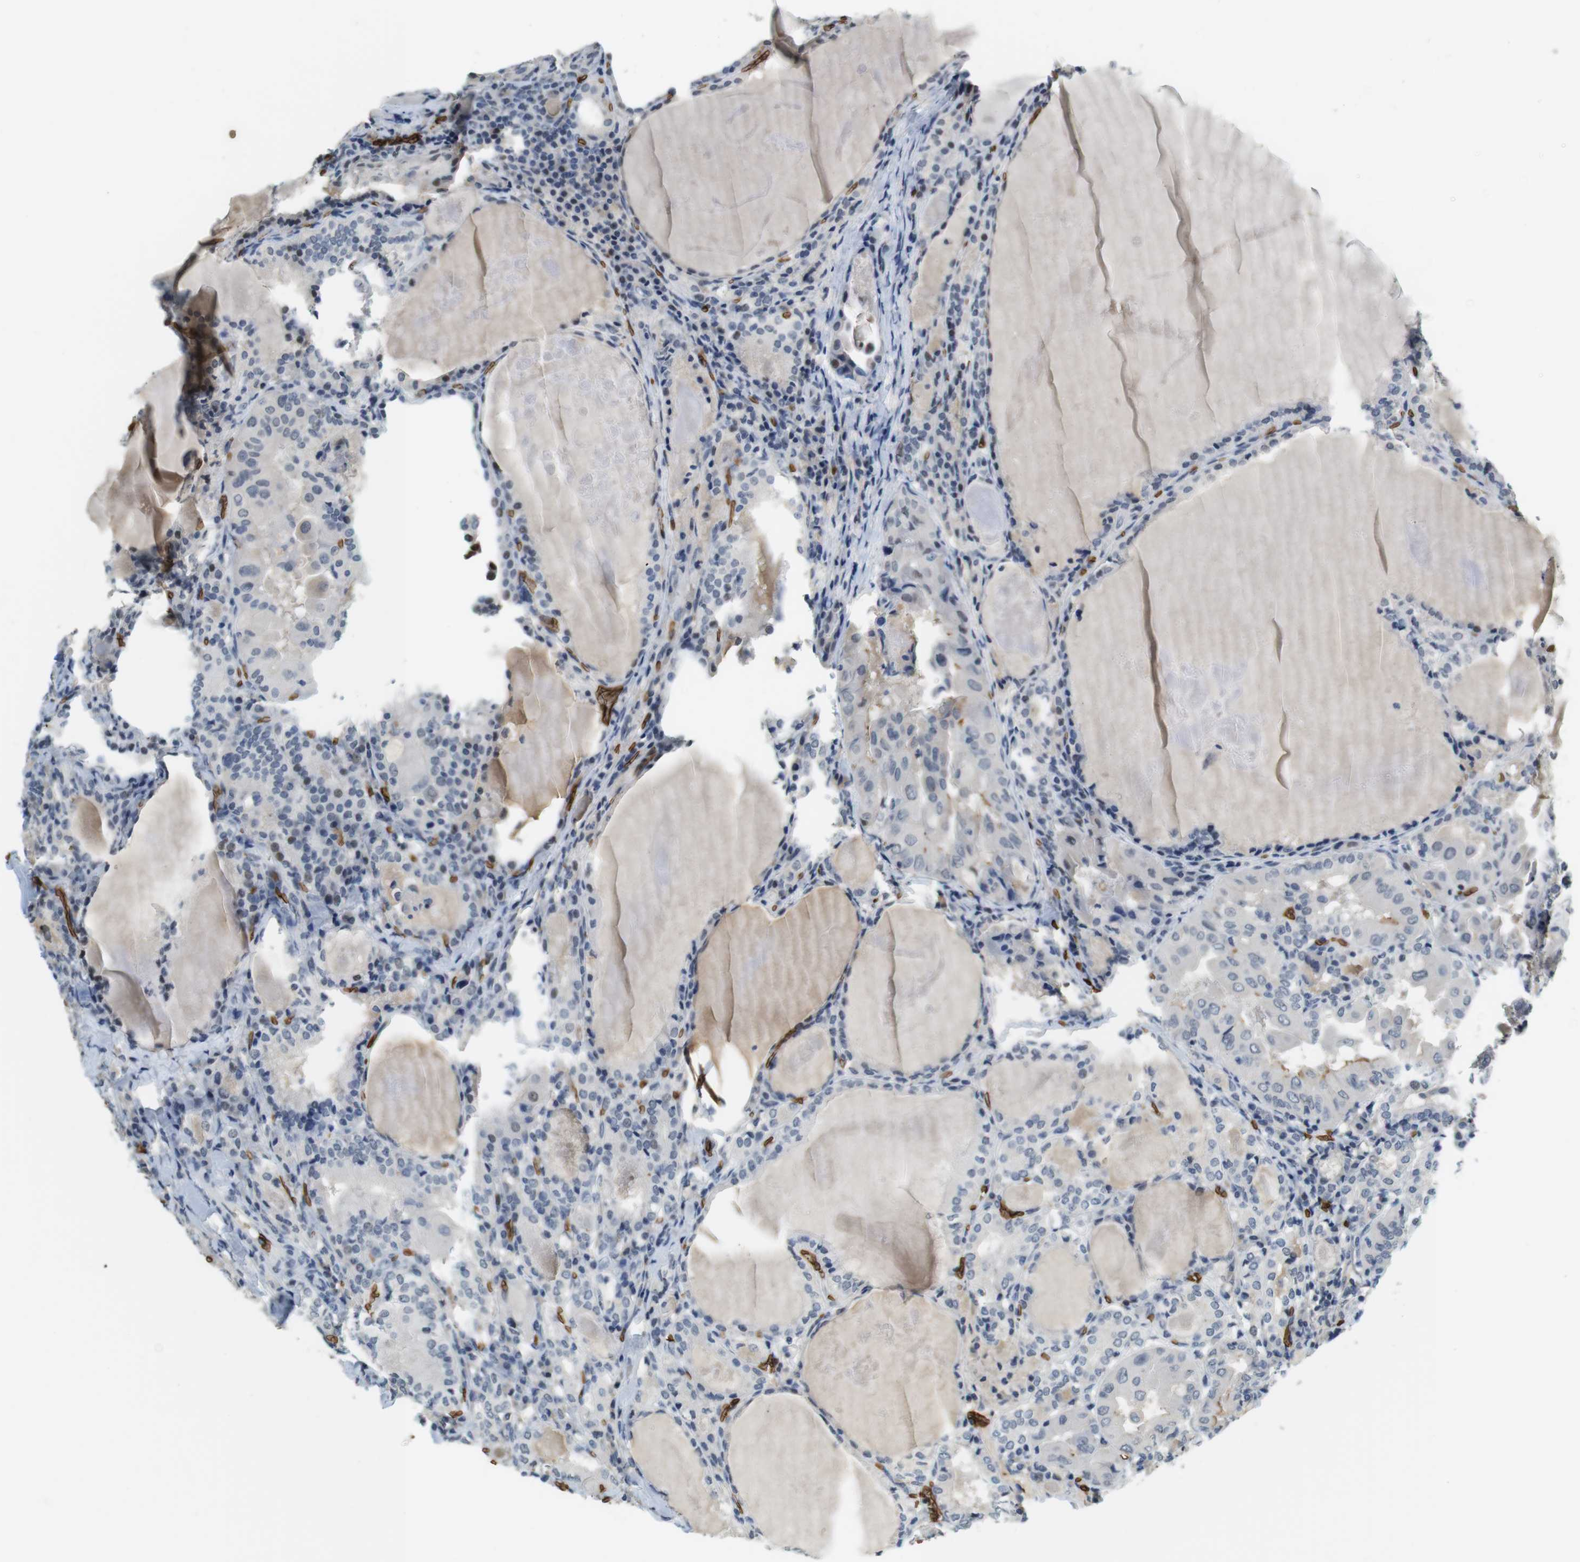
{"staining": {"intensity": "negative", "quantity": "none", "location": "none"}, "tissue": "thyroid cancer", "cell_type": "Tumor cells", "image_type": "cancer", "snomed": [{"axis": "morphology", "description": "Papillary adenocarcinoma, NOS"}, {"axis": "topography", "description": "Thyroid gland"}], "caption": "Immunohistochemical staining of papillary adenocarcinoma (thyroid) exhibits no significant expression in tumor cells.", "gene": "SLC4A1", "patient": {"sex": "female", "age": 42}}